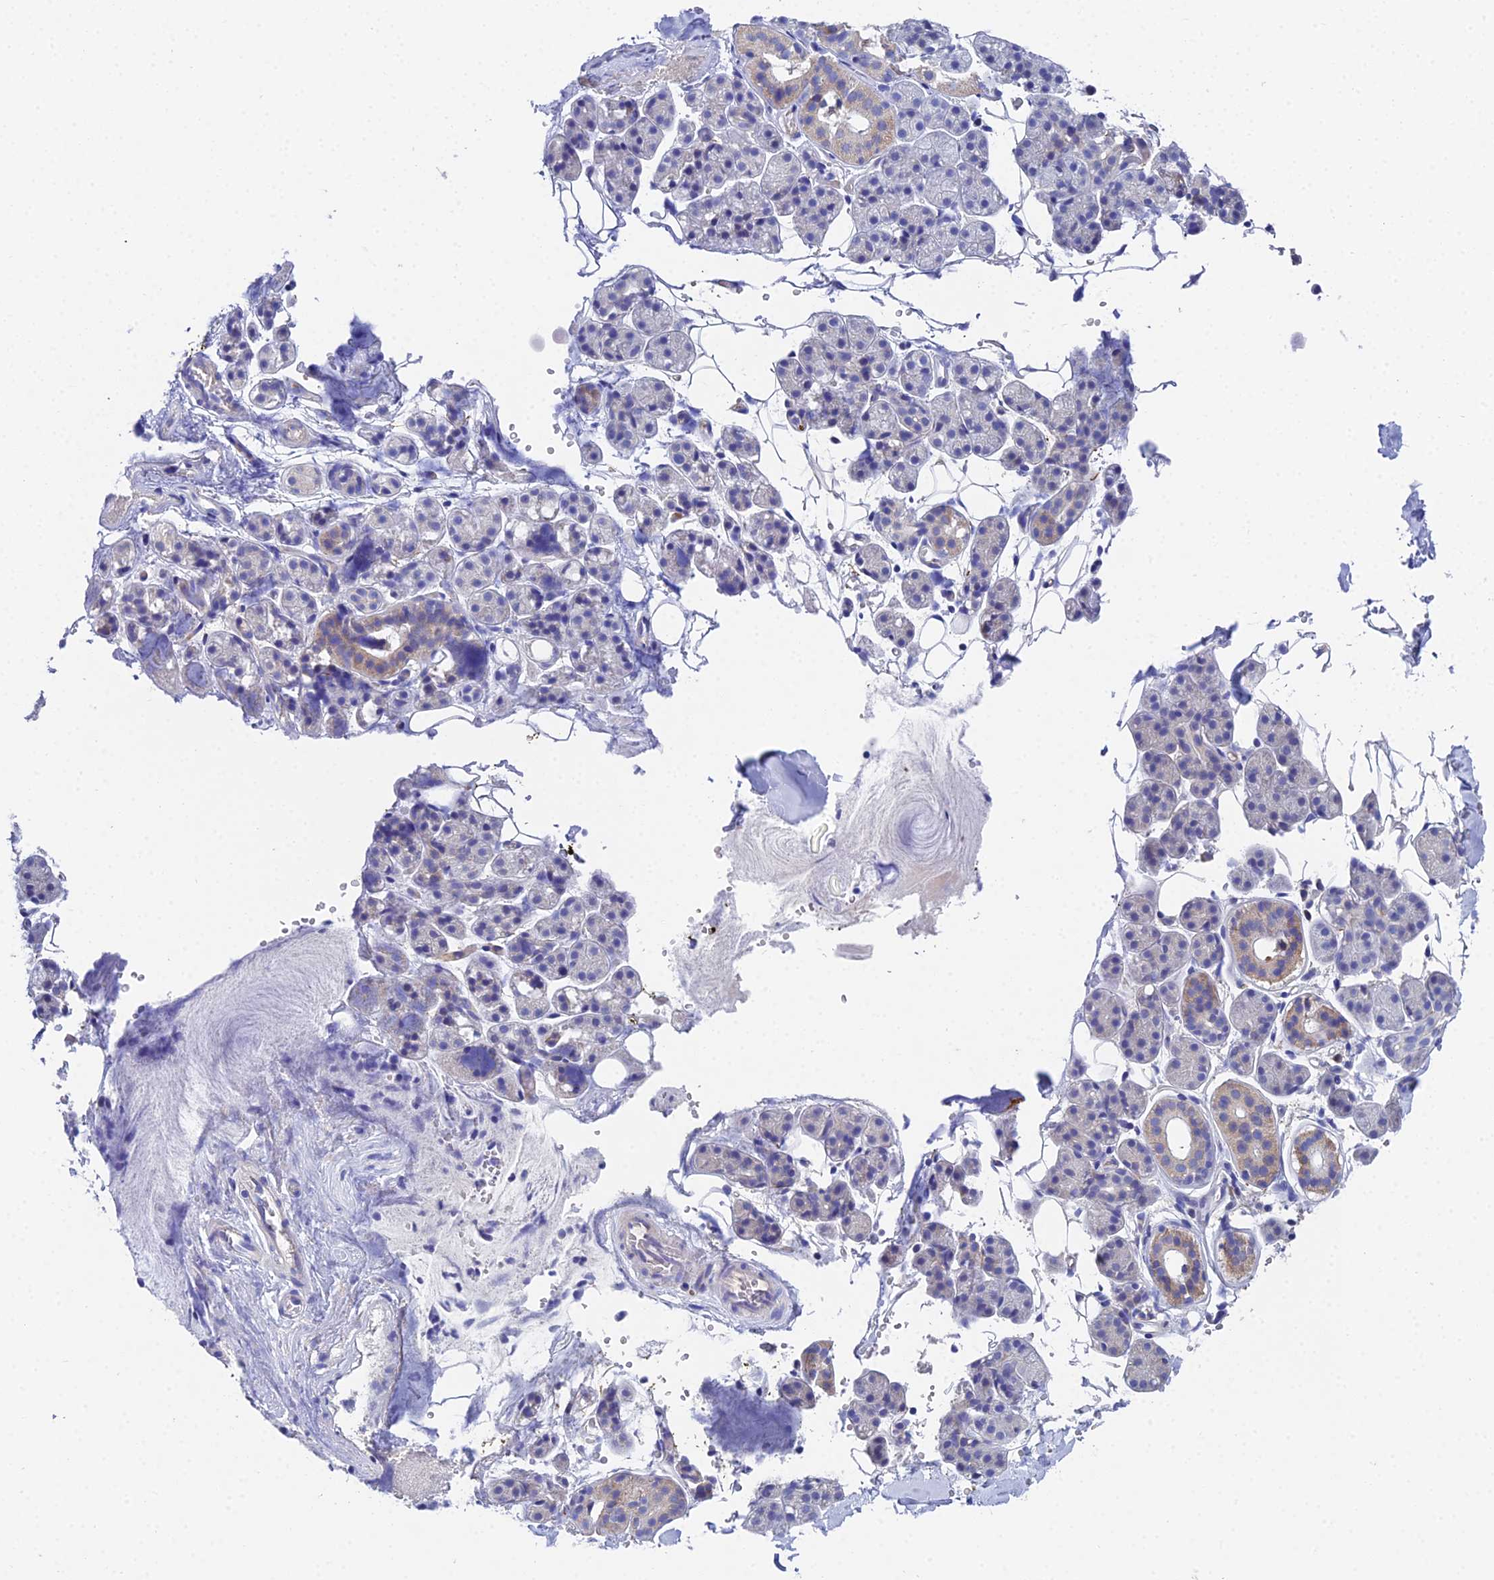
{"staining": {"intensity": "moderate", "quantity": "<25%", "location": "cytoplasmic/membranous"}, "tissue": "salivary gland", "cell_type": "Glandular cells", "image_type": "normal", "snomed": [{"axis": "morphology", "description": "Normal tissue, NOS"}, {"axis": "topography", "description": "Salivary gland"}], "caption": "DAB (3,3'-diaminobenzidine) immunohistochemical staining of unremarkable salivary gland exhibits moderate cytoplasmic/membranous protein expression in approximately <25% of glandular cells.", "gene": "UBE2L3", "patient": {"sex": "female", "age": 33}}